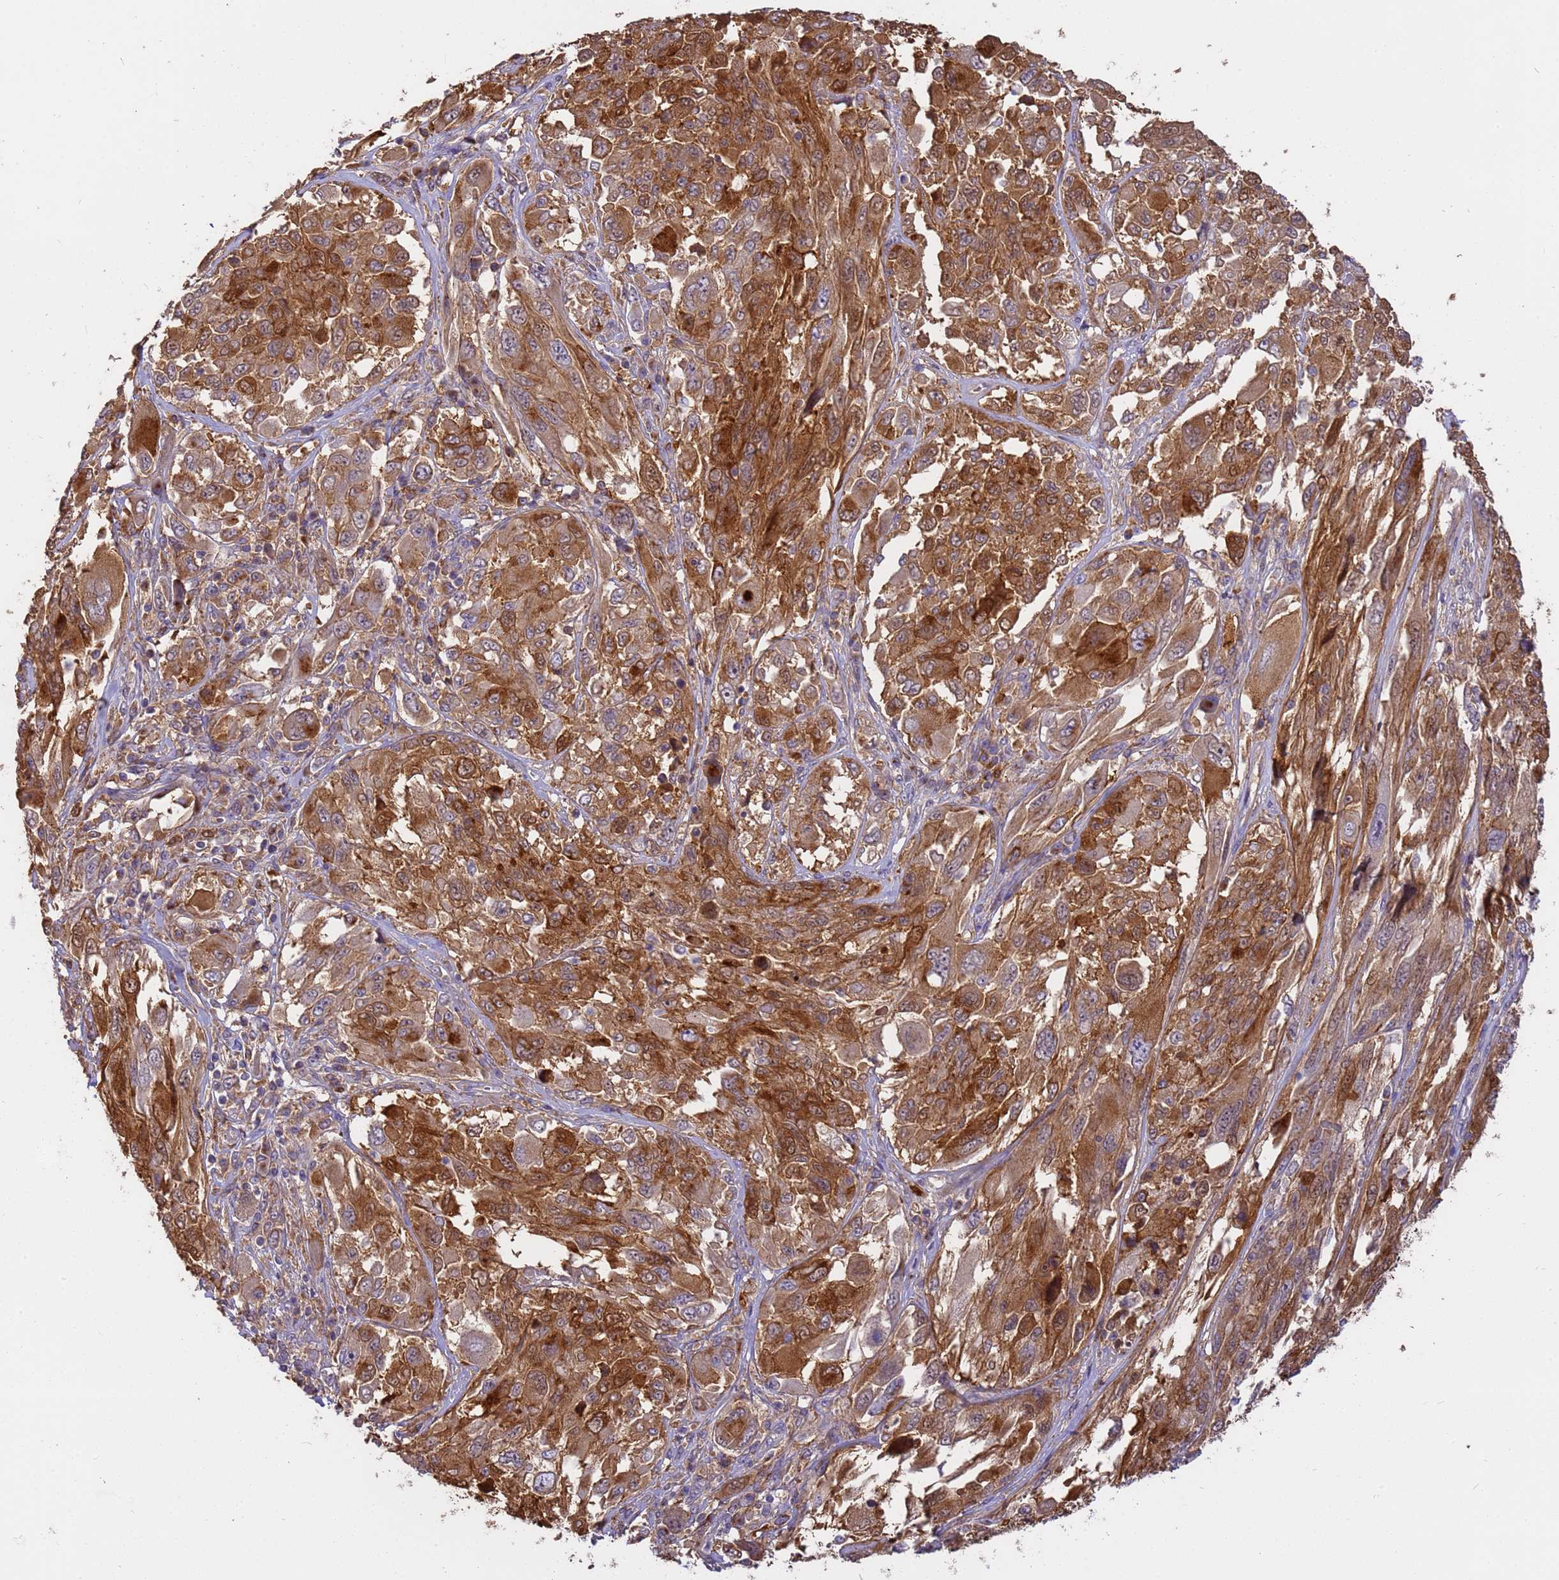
{"staining": {"intensity": "moderate", "quantity": ">75%", "location": "cytoplasmic/membranous"}, "tissue": "melanoma", "cell_type": "Tumor cells", "image_type": "cancer", "snomed": [{"axis": "morphology", "description": "Malignant melanoma, NOS"}, {"axis": "topography", "description": "Skin"}], "caption": "Brown immunohistochemical staining in malignant melanoma displays moderate cytoplasmic/membranous expression in about >75% of tumor cells.", "gene": "M6PR", "patient": {"sex": "female", "age": 91}}